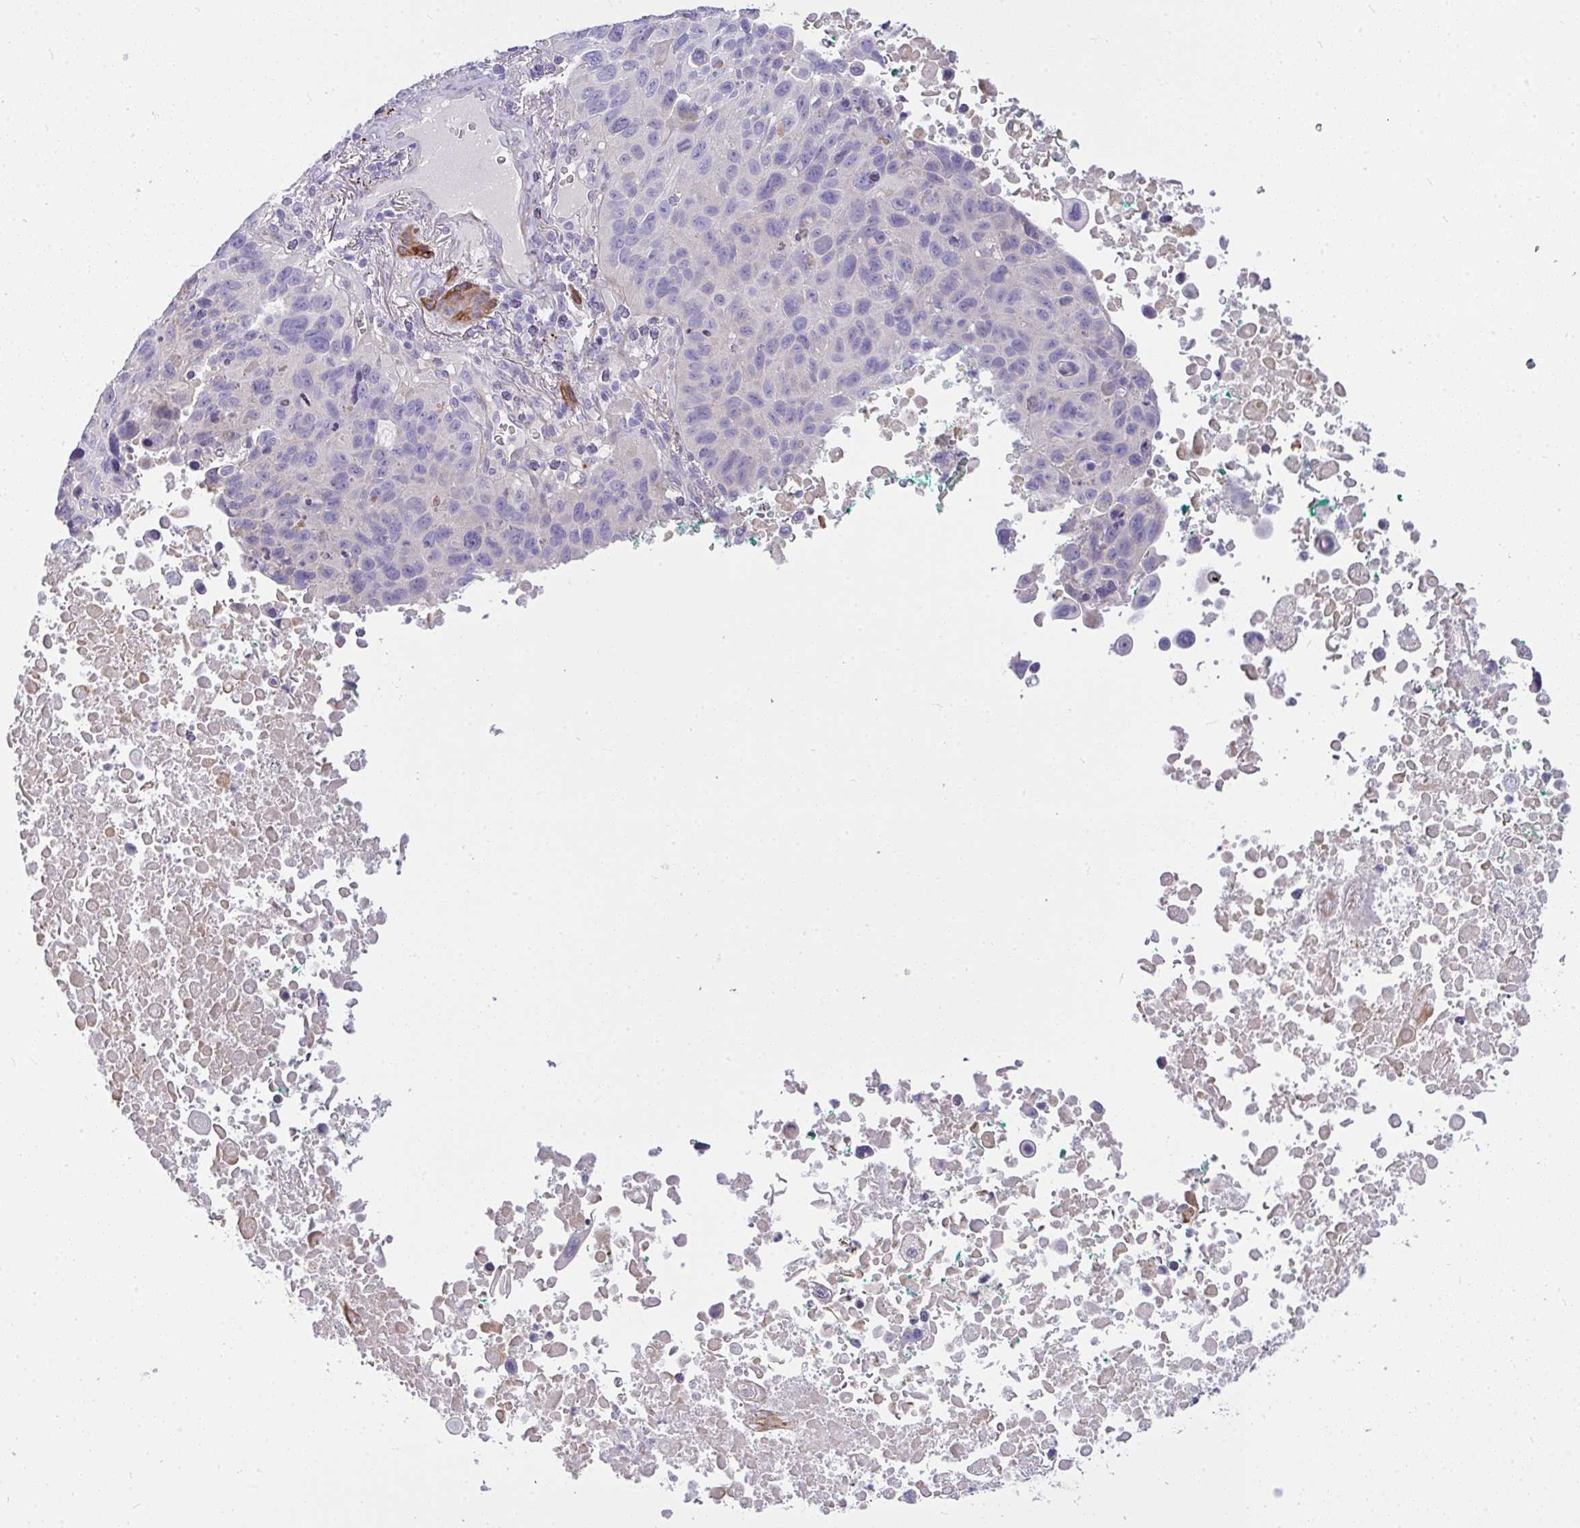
{"staining": {"intensity": "negative", "quantity": "none", "location": "none"}, "tissue": "lung cancer", "cell_type": "Tumor cells", "image_type": "cancer", "snomed": [{"axis": "morphology", "description": "Squamous cell carcinoma, NOS"}, {"axis": "topography", "description": "Lung"}], "caption": "A photomicrograph of lung cancer stained for a protein exhibits no brown staining in tumor cells. (Stains: DAB (3,3'-diaminobenzidine) immunohistochemistry with hematoxylin counter stain, Microscopy: brightfield microscopy at high magnification).", "gene": "MOCS1", "patient": {"sex": "male", "age": 66}}